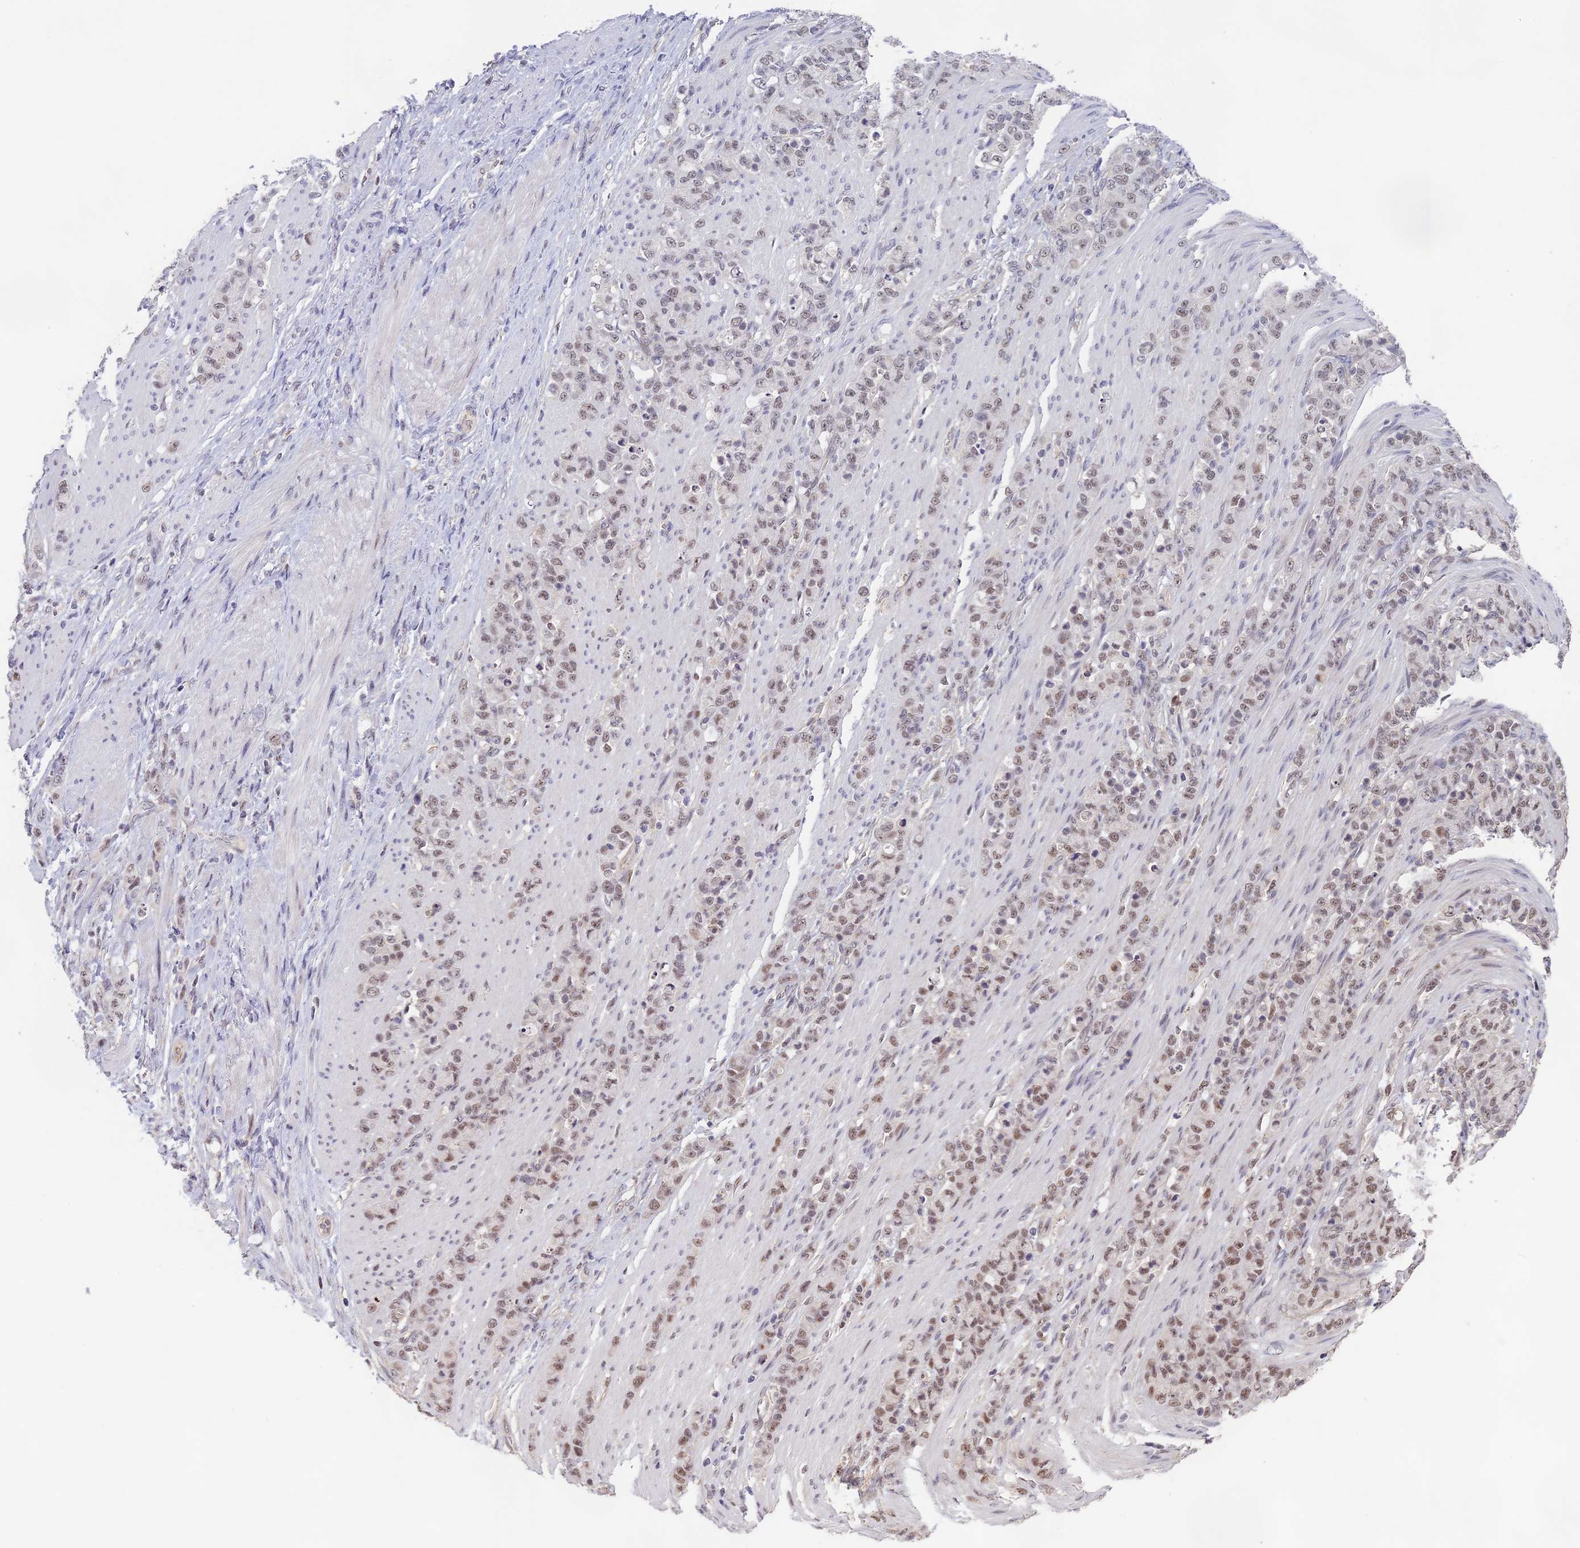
{"staining": {"intensity": "weak", "quantity": ">75%", "location": "nuclear"}, "tissue": "stomach cancer", "cell_type": "Tumor cells", "image_type": "cancer", "snomed": [{"axis": "morphology", "description": "Adenocarcinoma, NOS"}, {"axis": "topography", "description": "Stomach"}], "caption": "High-power microscopy captured an immunohistochemistry image of stomach cancer (adenocarcinoma), revealing weak nuclear expression in about >75% of tumor cells.", "gene": "MORF4L1", "patient": {"sex": "female", "age": 79}}